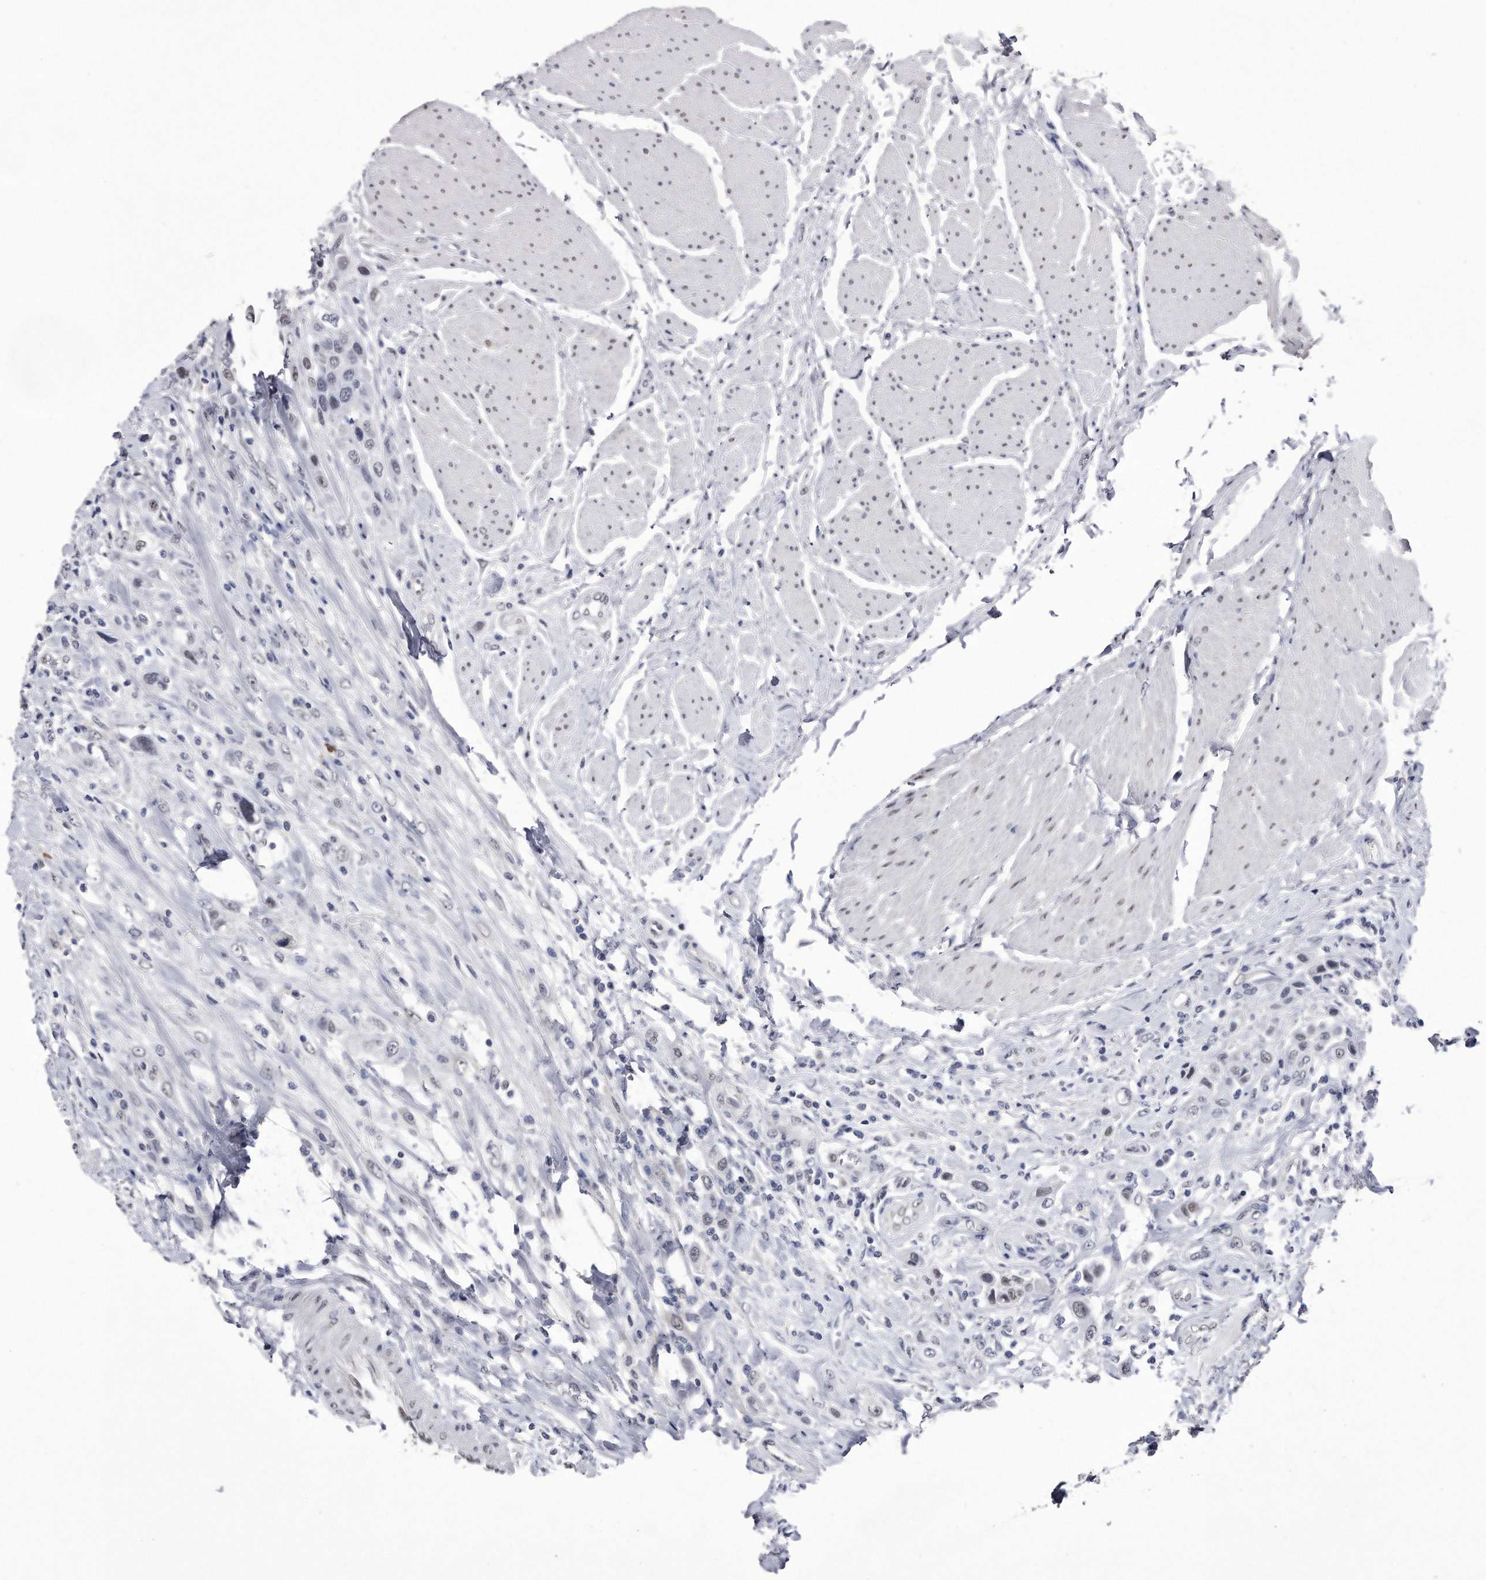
{"staining": {"intensity": "negative", "quantity": "none", "location": "none"}, "tissue": "urothelial cancer", "cell_type": "Tumor cells", "image_type": "cancer", "snomed": [{"axis": "morphology", "description": "Urothelial carcinoma, High grade"}, {"axis": "topography", "description": "Urinary bladder"}], "caption": "Tumor cells show no significant positivity in urothelial cancer.", "gene": "KCTD8", "patient": {"sex": "male", "age": 50}}